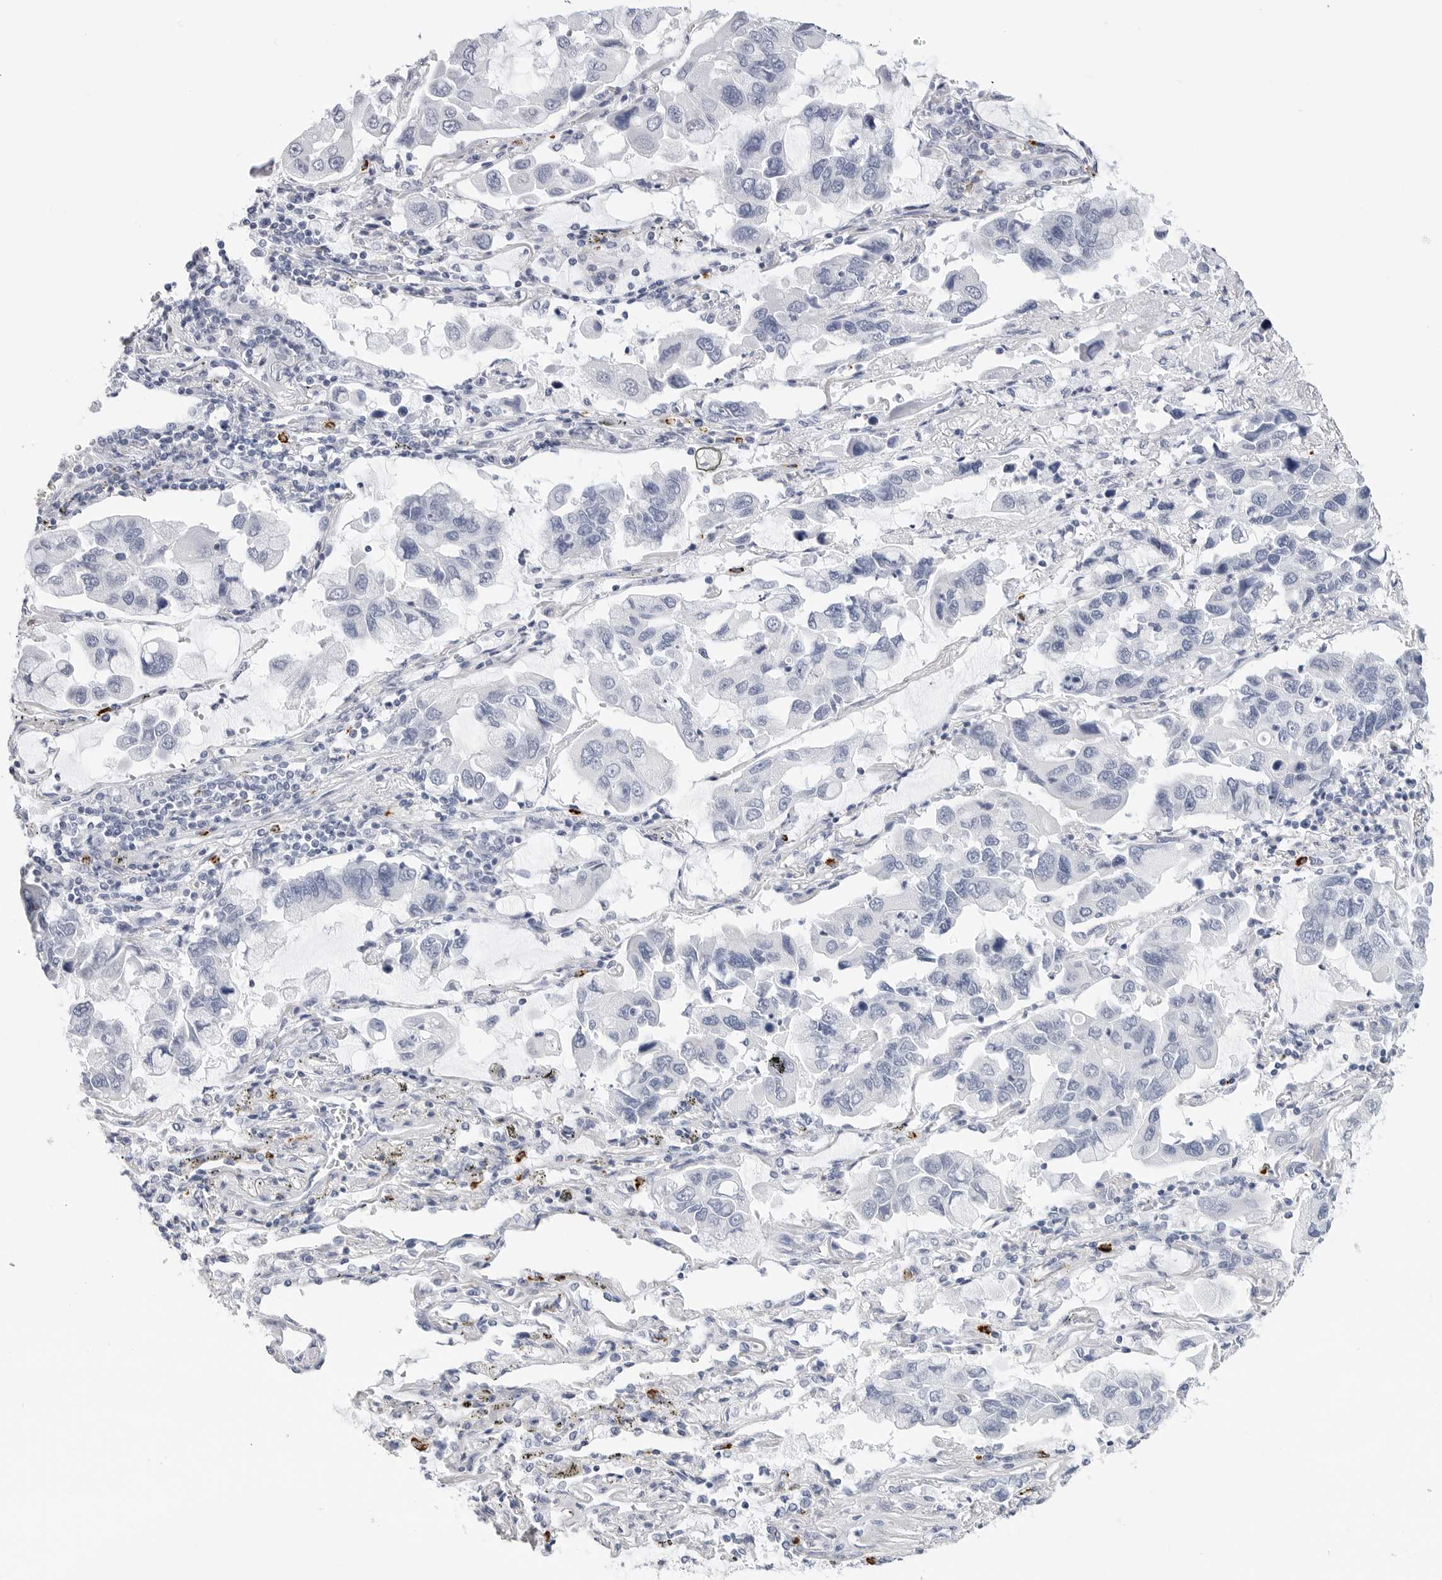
{"staining": {"intensity": "negative", "quantity": "none", "location": "none"}, "tissue": "lung cancer", "cell_type": "Tumor cells", "image_type": "cancer", "snomed": [{"axis": "morphology", "description": "Adenocarcinoma, NOS"}, {"axis": "topography", "description": "Lung"}], "caption": "A high-resolution micrograph shows immunohistochemistry staining of adenocarcinoma (lung), which demonstrates no significant expression in tumor cells.", "gene": "HSPB7", "patient": {"sex": "male", "age": 64}}